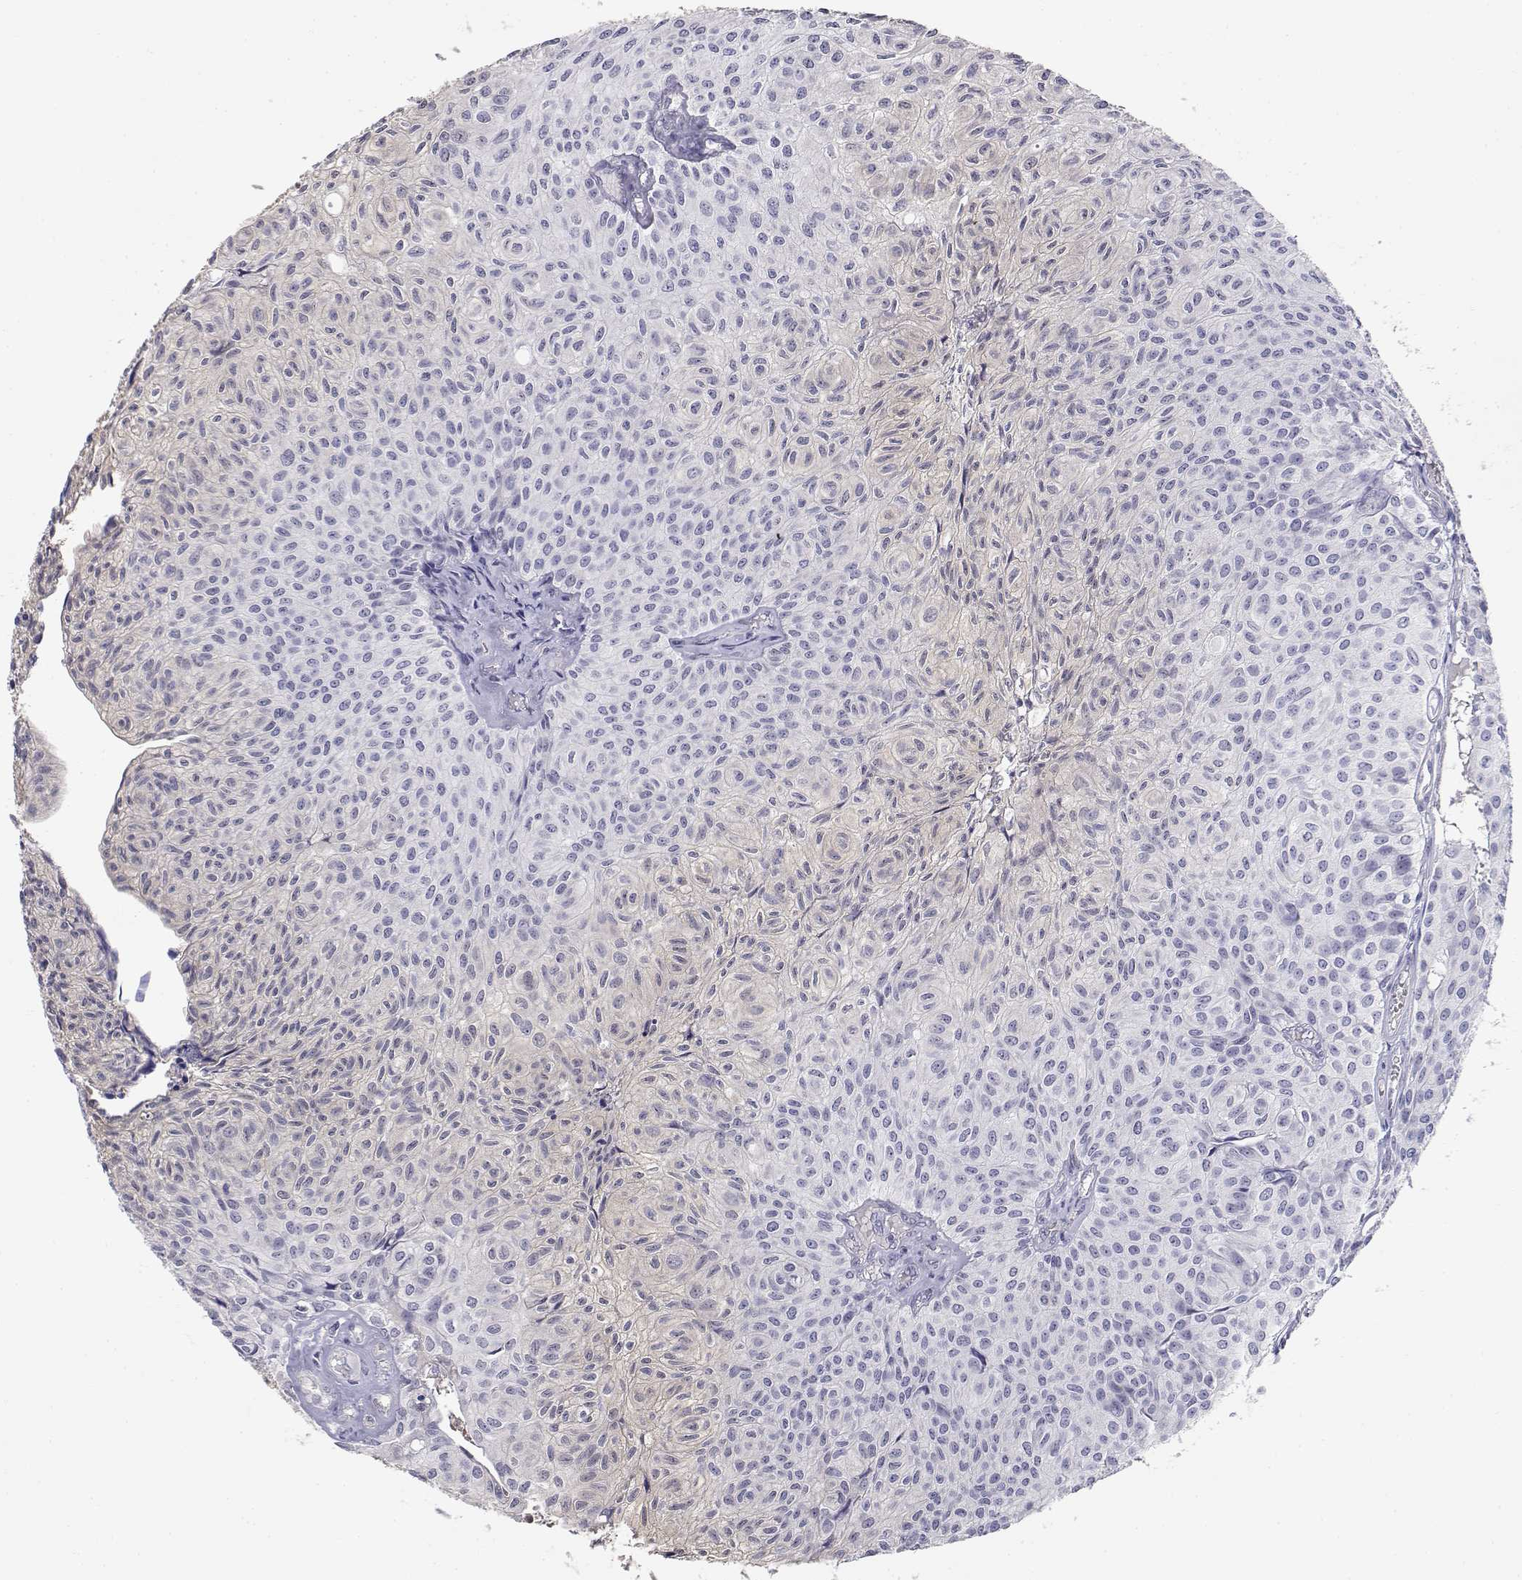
{"staining": {"intensity": "negative", "quantity": "none", "location": "none"}, "tissue": "urothelial cancer", "cell_type": "Tumor cells", "image_type": "cancer", "snomed": [{"axis": "morphology", "description": "Urothelial carcinoma, Low grade"}, {"axis": "topography", "description": "Urinary bladder"}], "caption": "An immunohistochemistry micrograph of urothelial cancer is shown. There is no staining in tumor cells of urothelial cancer. Brightfield microscopy of IHC stained with DAB (3,3'-diaminobenzidine) (brown) and hematoxylin (blue), captured at high magnification.", "gene": "ADA", "patient": {"sex": "male", "age": 89}}